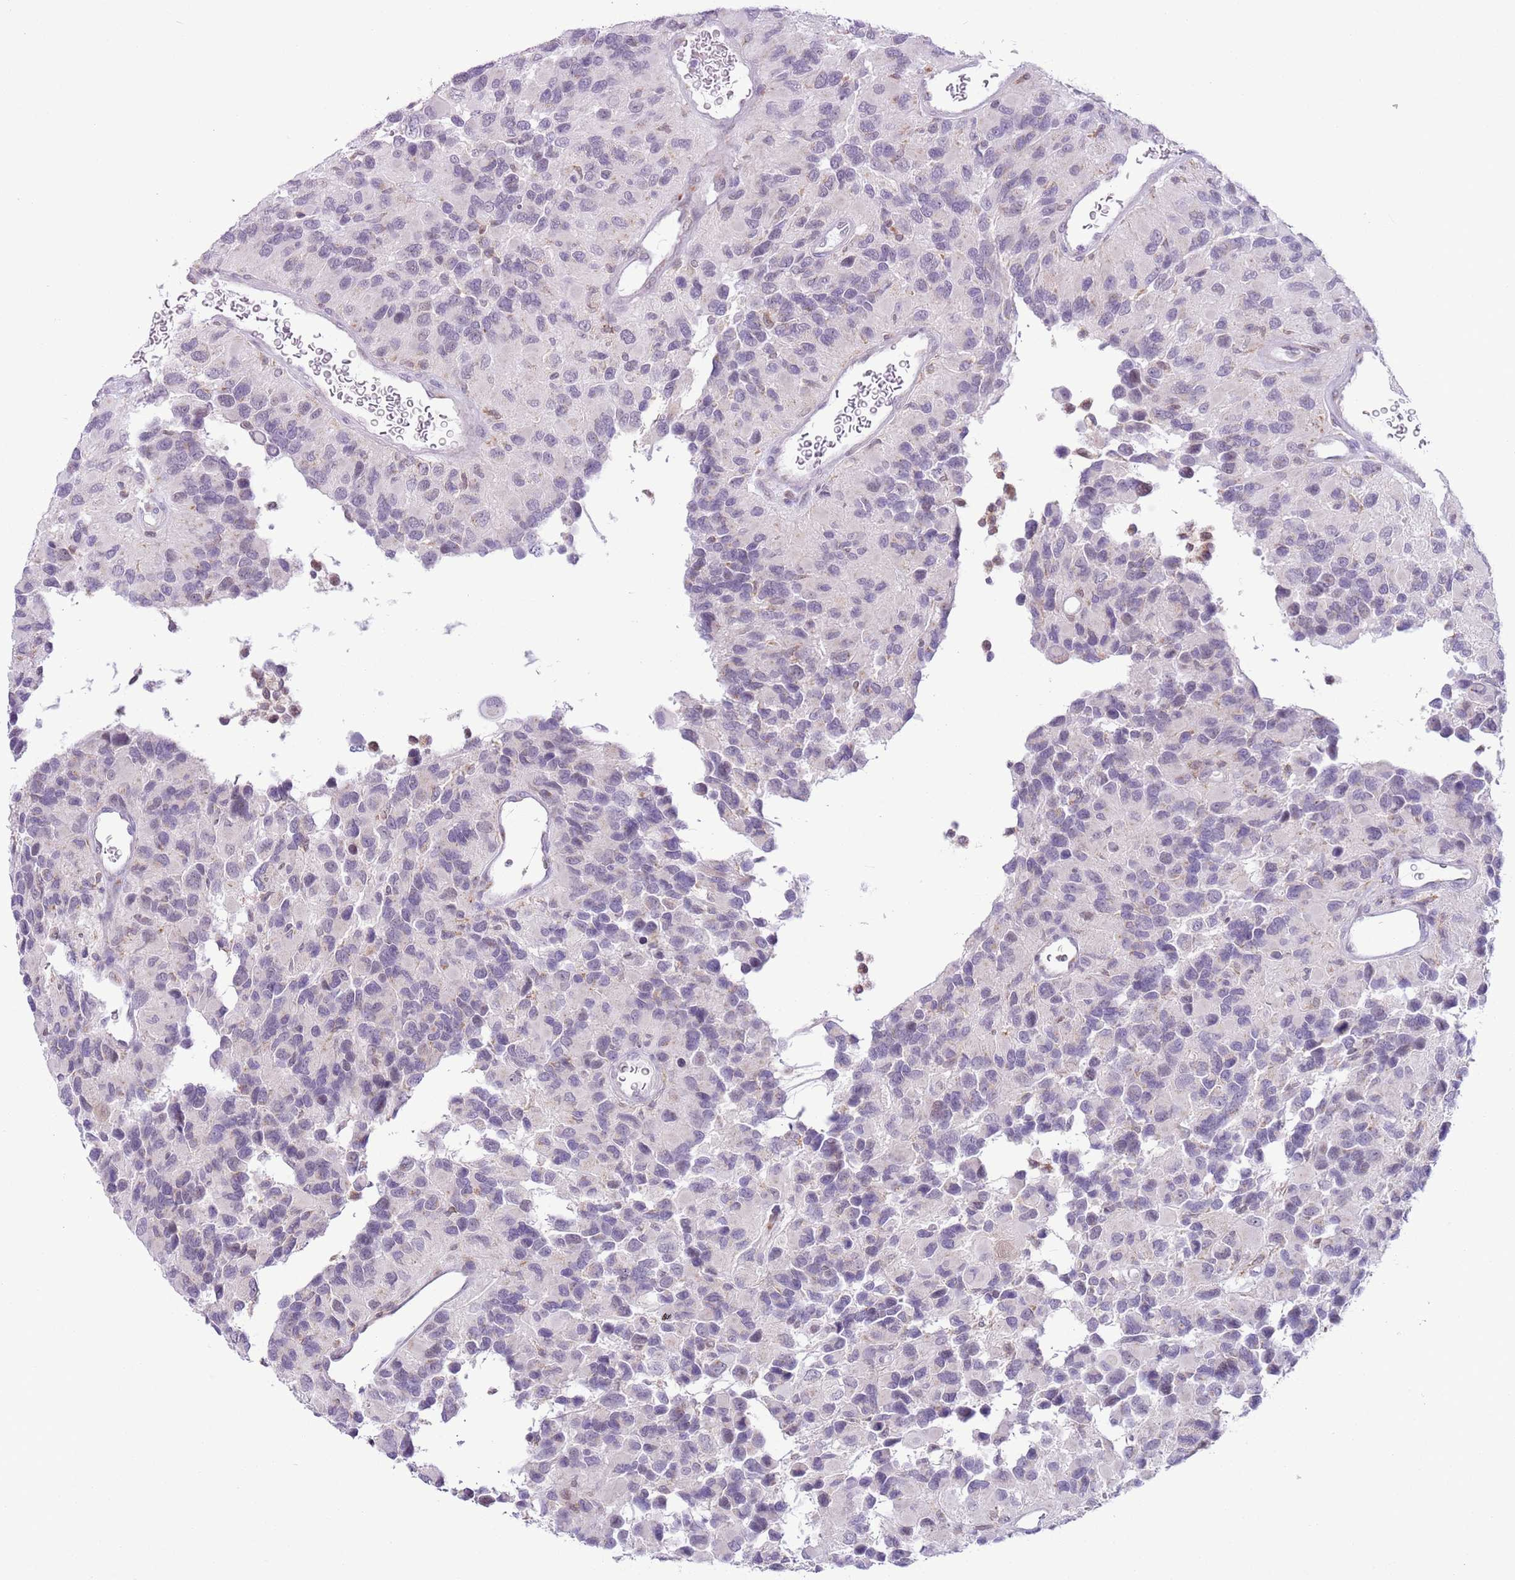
{"staining": {"intensity": "negative", "quantity": "none", "location": "none"}, "tissue": "glioma", "cell_type": "Tumor cells", "image_type": "cancer", "snomed": [{"axis": "morphology", "description": "Glioma, malignant, High grade"}, {"axis": "topography", "description": "Brain"}], "caption": "Immunohistochemistry (IHC) histopathology image of neoplastic tissue: human glioma stained with DAB (3,3'-diaminobenzidine) displays no significant protein positivity in tumor cells.", "gene": "ZNF576", "patient": {"sex": "male", "age": 77}}